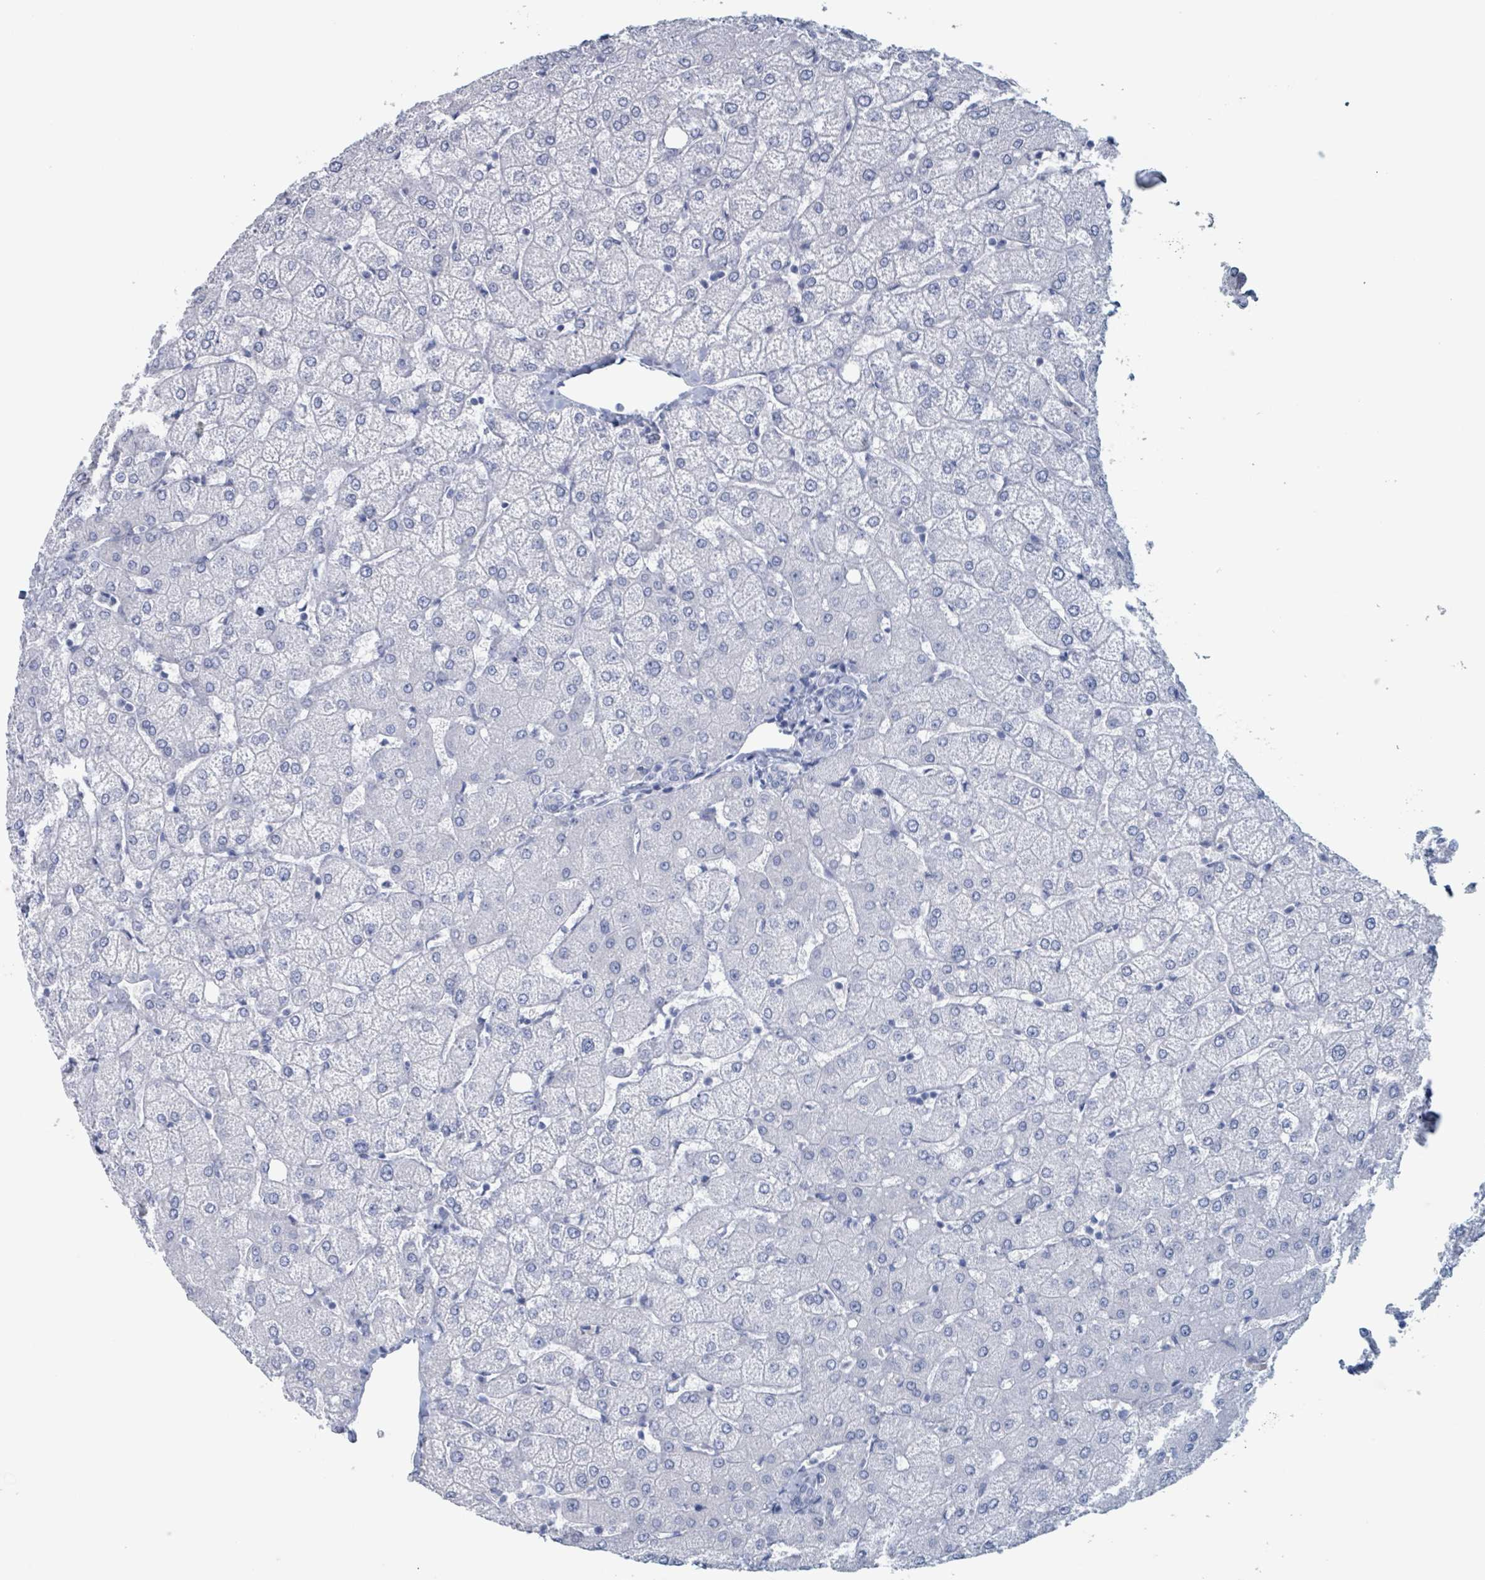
{"staining": {"intensity": "negative", "quantity": "none", "location": "none"}, "tissue": "liver", "cell_type": "Cholangiocytes", "image_type": "normal", "snomed": [{"axis": "morphology", "description": "Normal tissue, NOS"}, {"axis": "topography", "description": "Liver"}], "caption": "The immunohistochemistry micrograph has no significant staining in cholangiocytes of liver.", "gene": "KLK4", "patient": {"sex": "female", "age": 54}}